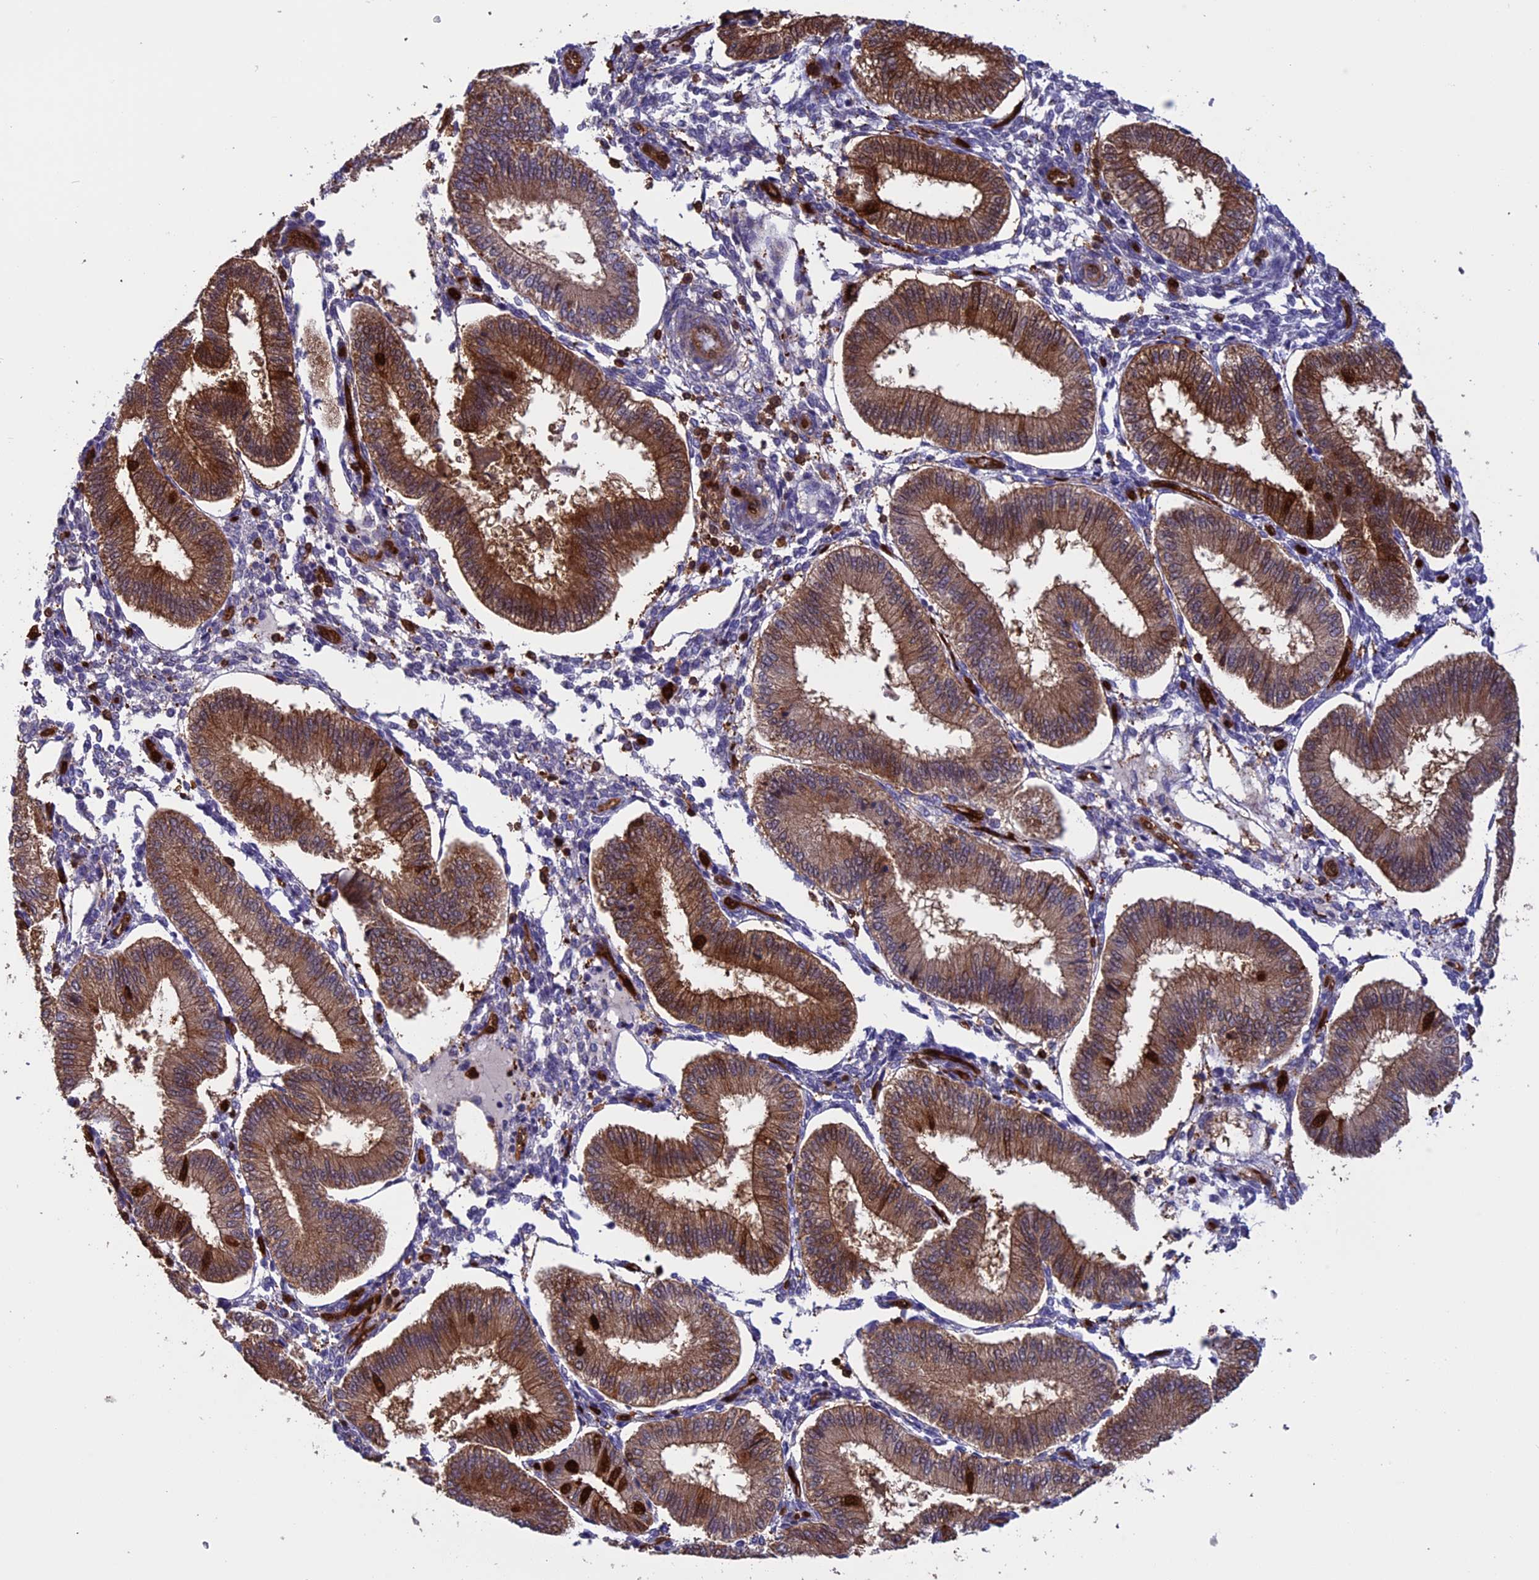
{"staining": {"intensity": "negative", "quantity": "none", "location": "none"}, "tissue": "endometrium", "cell_type": "Cells in endometrial stroma", "image_type": "normal", "snomed": [{"axis": "morphology", "description": "Normal tissue, NOS"}, {"axis": "topography", "description": "Endometrium"}], "caption": "A histopathology image of endometrium stained for a protein displays no brown staining in cells in endometrial stroma.", "gene": "ARHGAP18", "patient": {"sex": "female", "age": 39}}